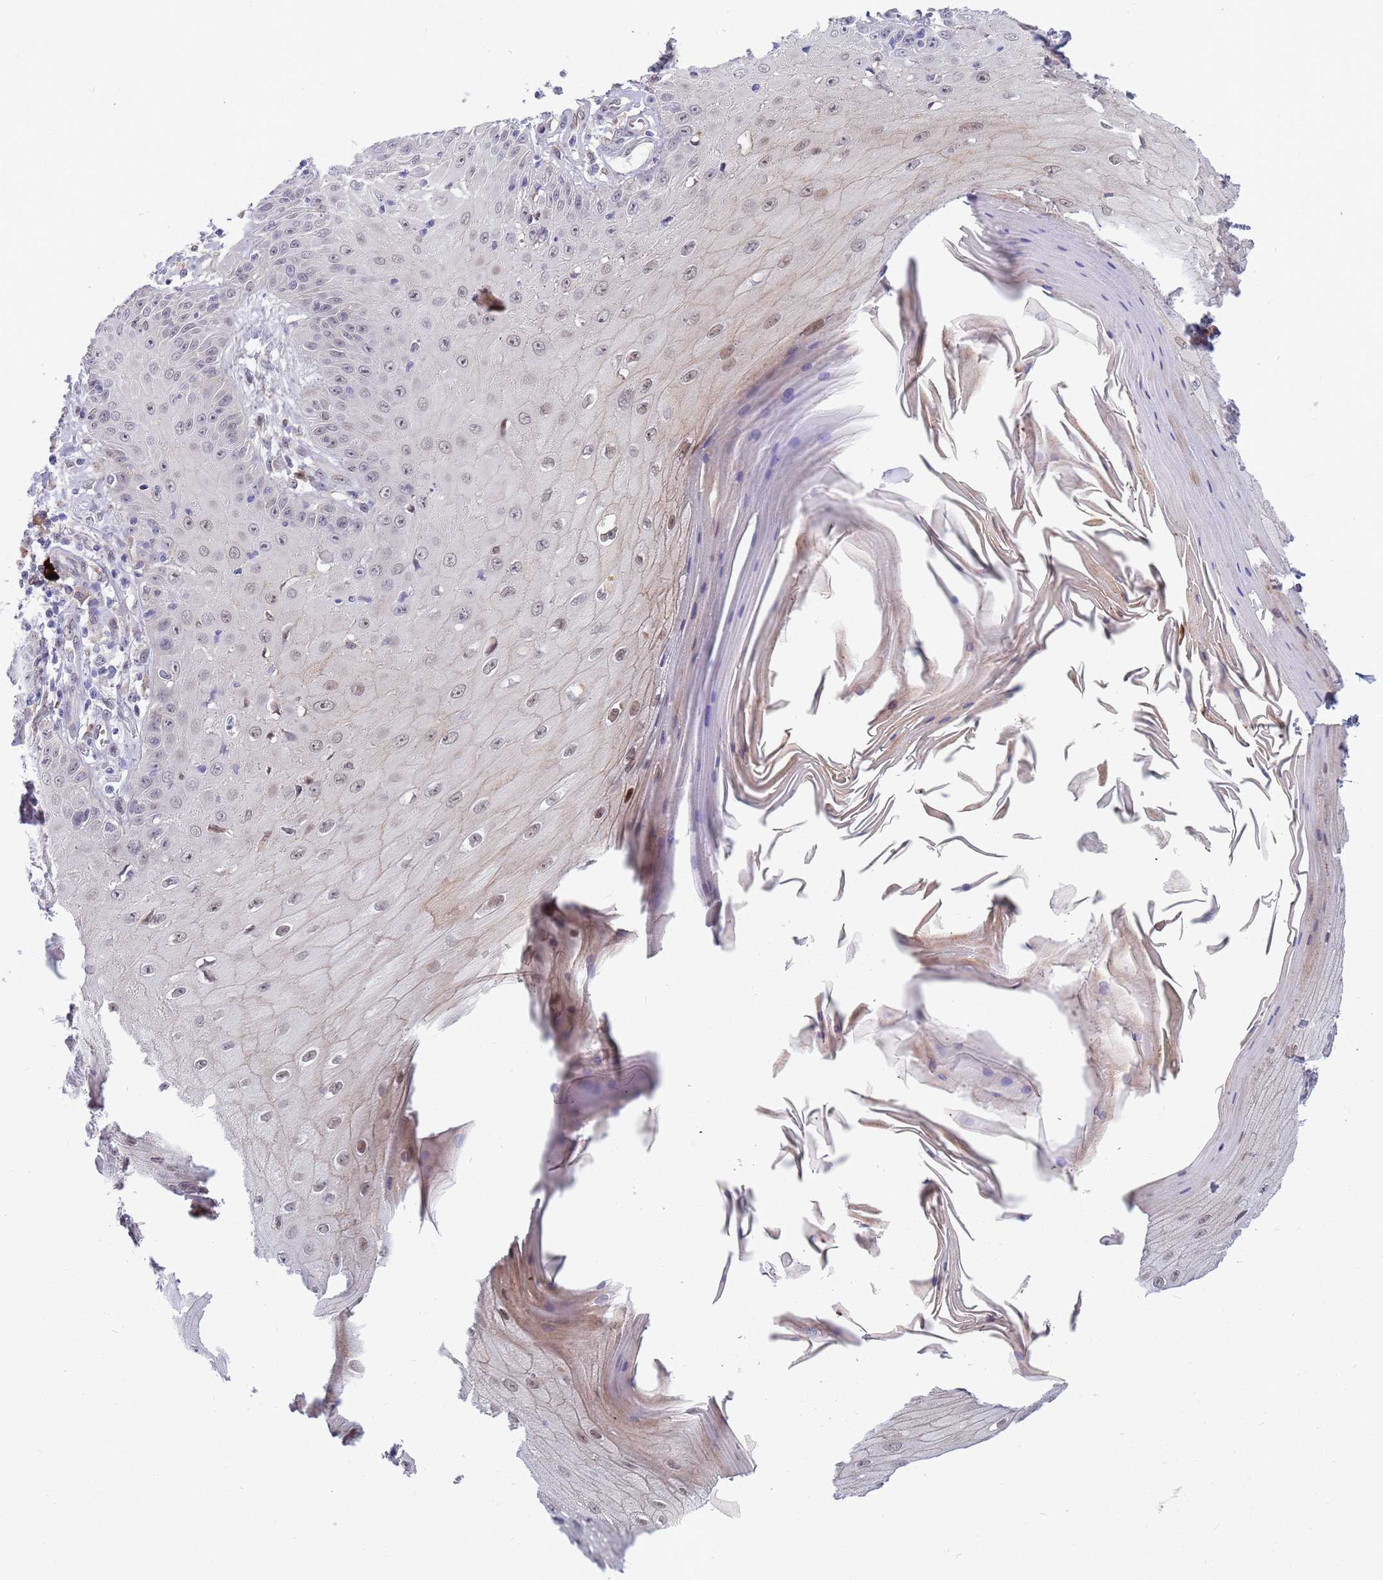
{"staining": {"intensity": "weak", "quantity": "<25%", "location": "nuclear"}, "tissue": "skin cancer", "cell_type": "Tumor cells", "image_type": "cancer", "snomed": [{"axis": "morphology", "description": "Squamous cell carcinoma, NOS"}, {"axis": "topography", "description": "Skin"}], "caption": "This is an immunohistochemistry (IHC) photomicrograph of skin squamous cell carcinoma. There is no expression in tumor cells.", "gene": "NLRP6", "patient": {"sex": "male", "age": 70}}